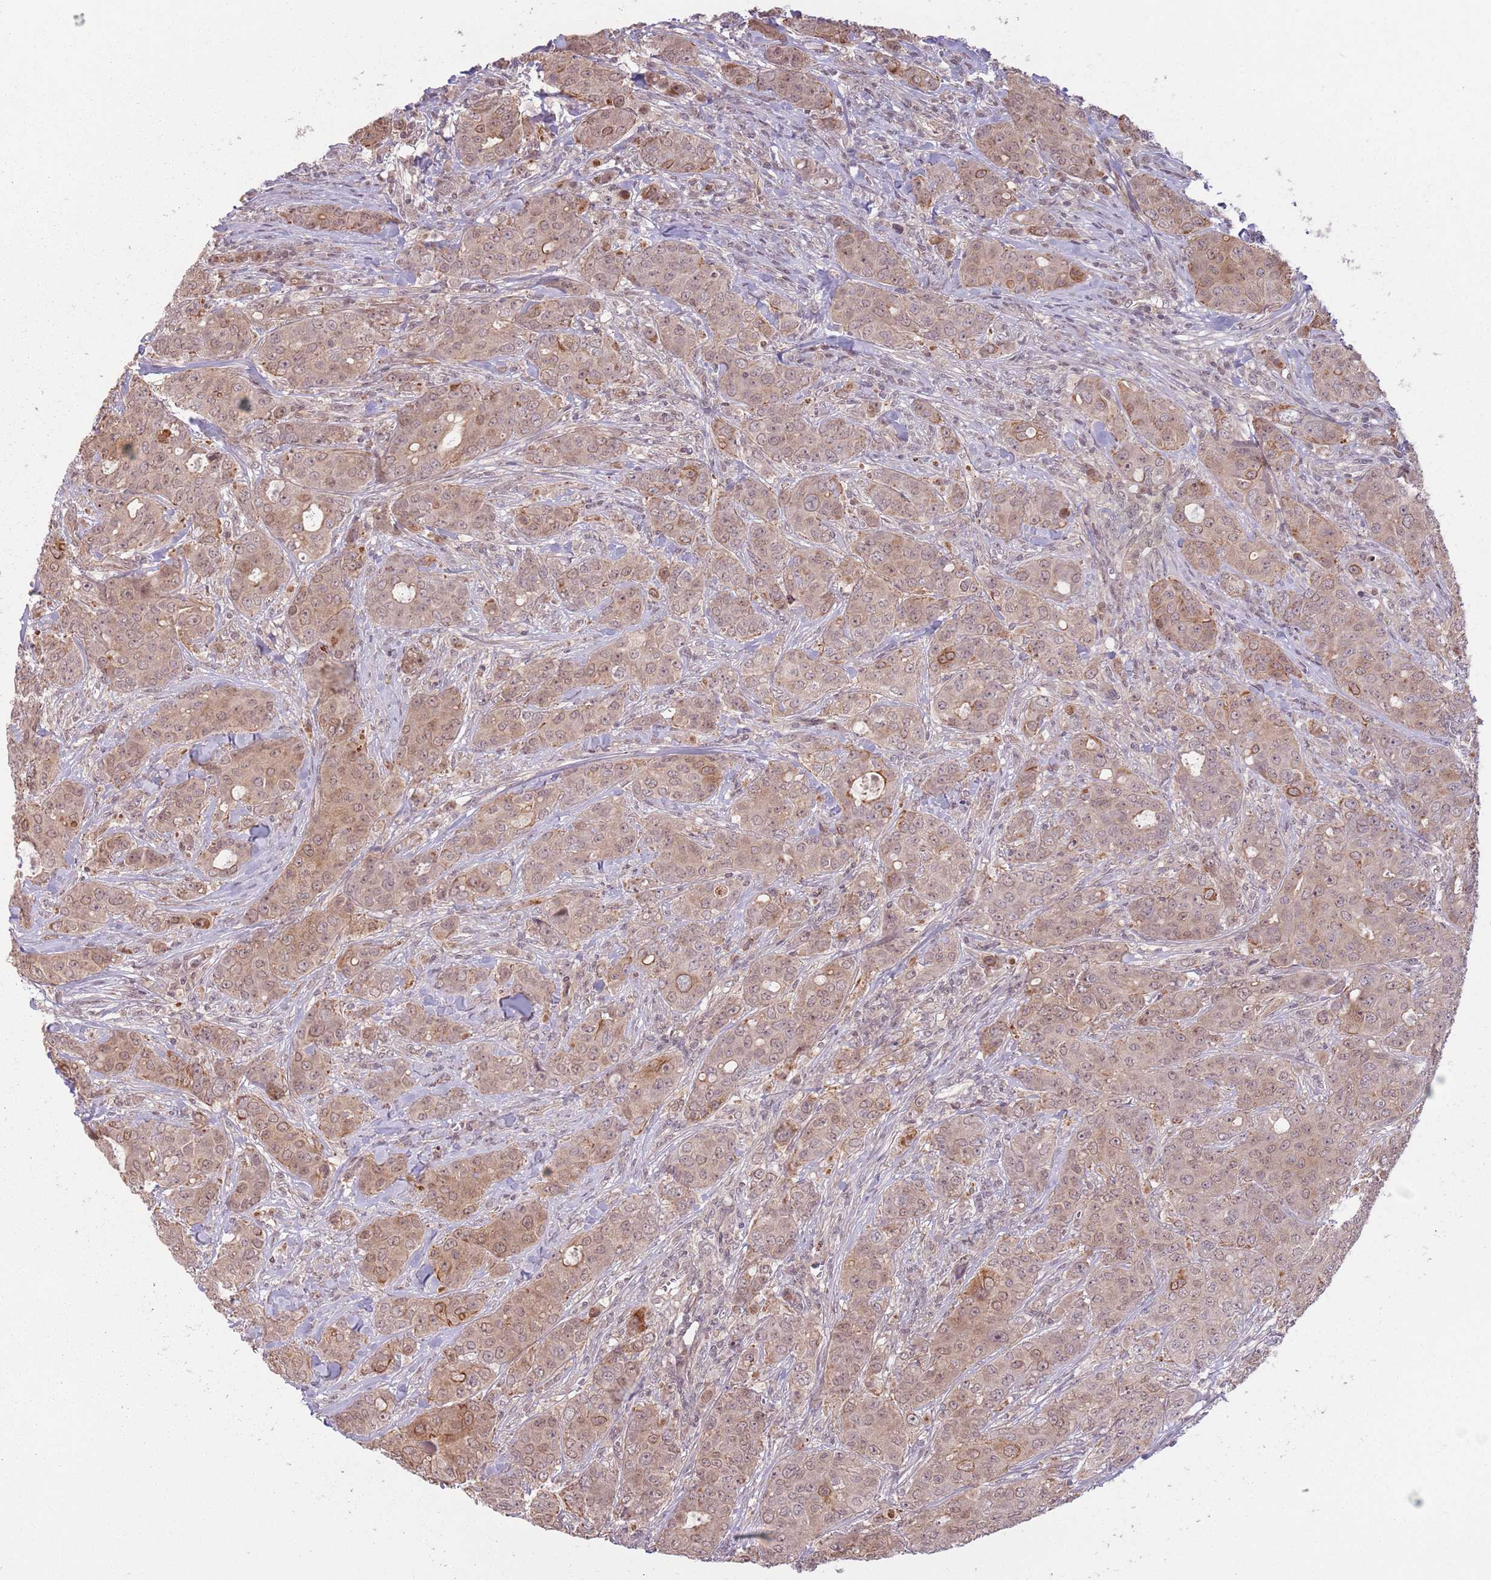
{"staining": {"intensity": "moderate", "quantity": "25%-75%", "location": "cytoplasmic/membranous"}, "tissue": "breast cancer", "cell_type": "Tumor cells", "image_type": "cancer", "snomed": [{"axis": "morphology", "description": "Duct carcinoma"}, {"axis": "topography", "description": "Breast"}], "caption": "Breast invasive ductal carcinoma stained with DAB immunohistochemistry demonstrates medium levels of moderate cytoplasmic/membranous expression in approximately 25%-75% of tumor cells. (Brightfield microscopy of DAB IHC at high magnification).", "gene": "CCDC154", "patient": {"sex": "female", "age": 43}}